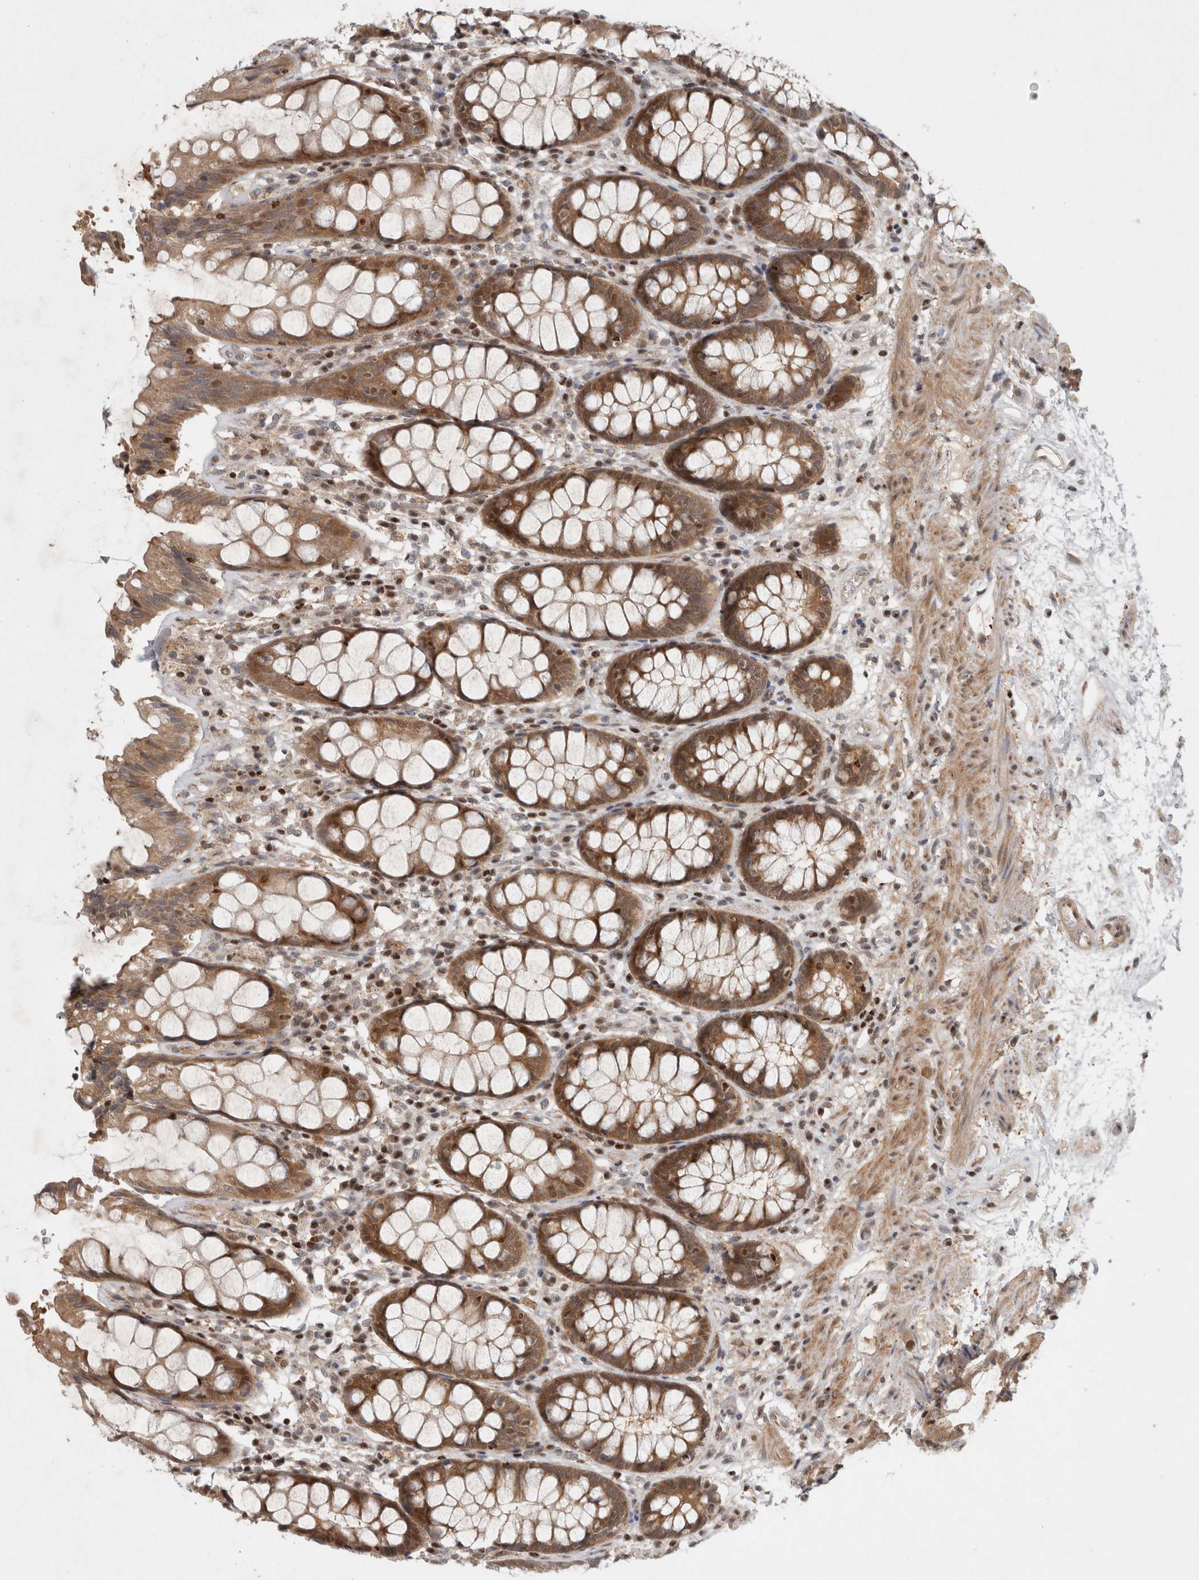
{"staining": {"intensity": "moderate", "quantity": ">75%", "location": "cytoplasmic/membranous"}, "tissue": "rectum", "cell_type": "Glandular cells", "image_type": "normal", "snomed": [{"axis": "morphology", "description": "Normal tissue, NOS"}, {"axis": "topography", "description": "Rectum"}], "caption": "High-power microscopy captured an IHC histopathology image of benign rectum, revealing moderate cytoplasmic/membranous staining in approximately >75% of glandular cells.", "gene": "KDM8", "patient": {"sex": "male", "age": 64}}